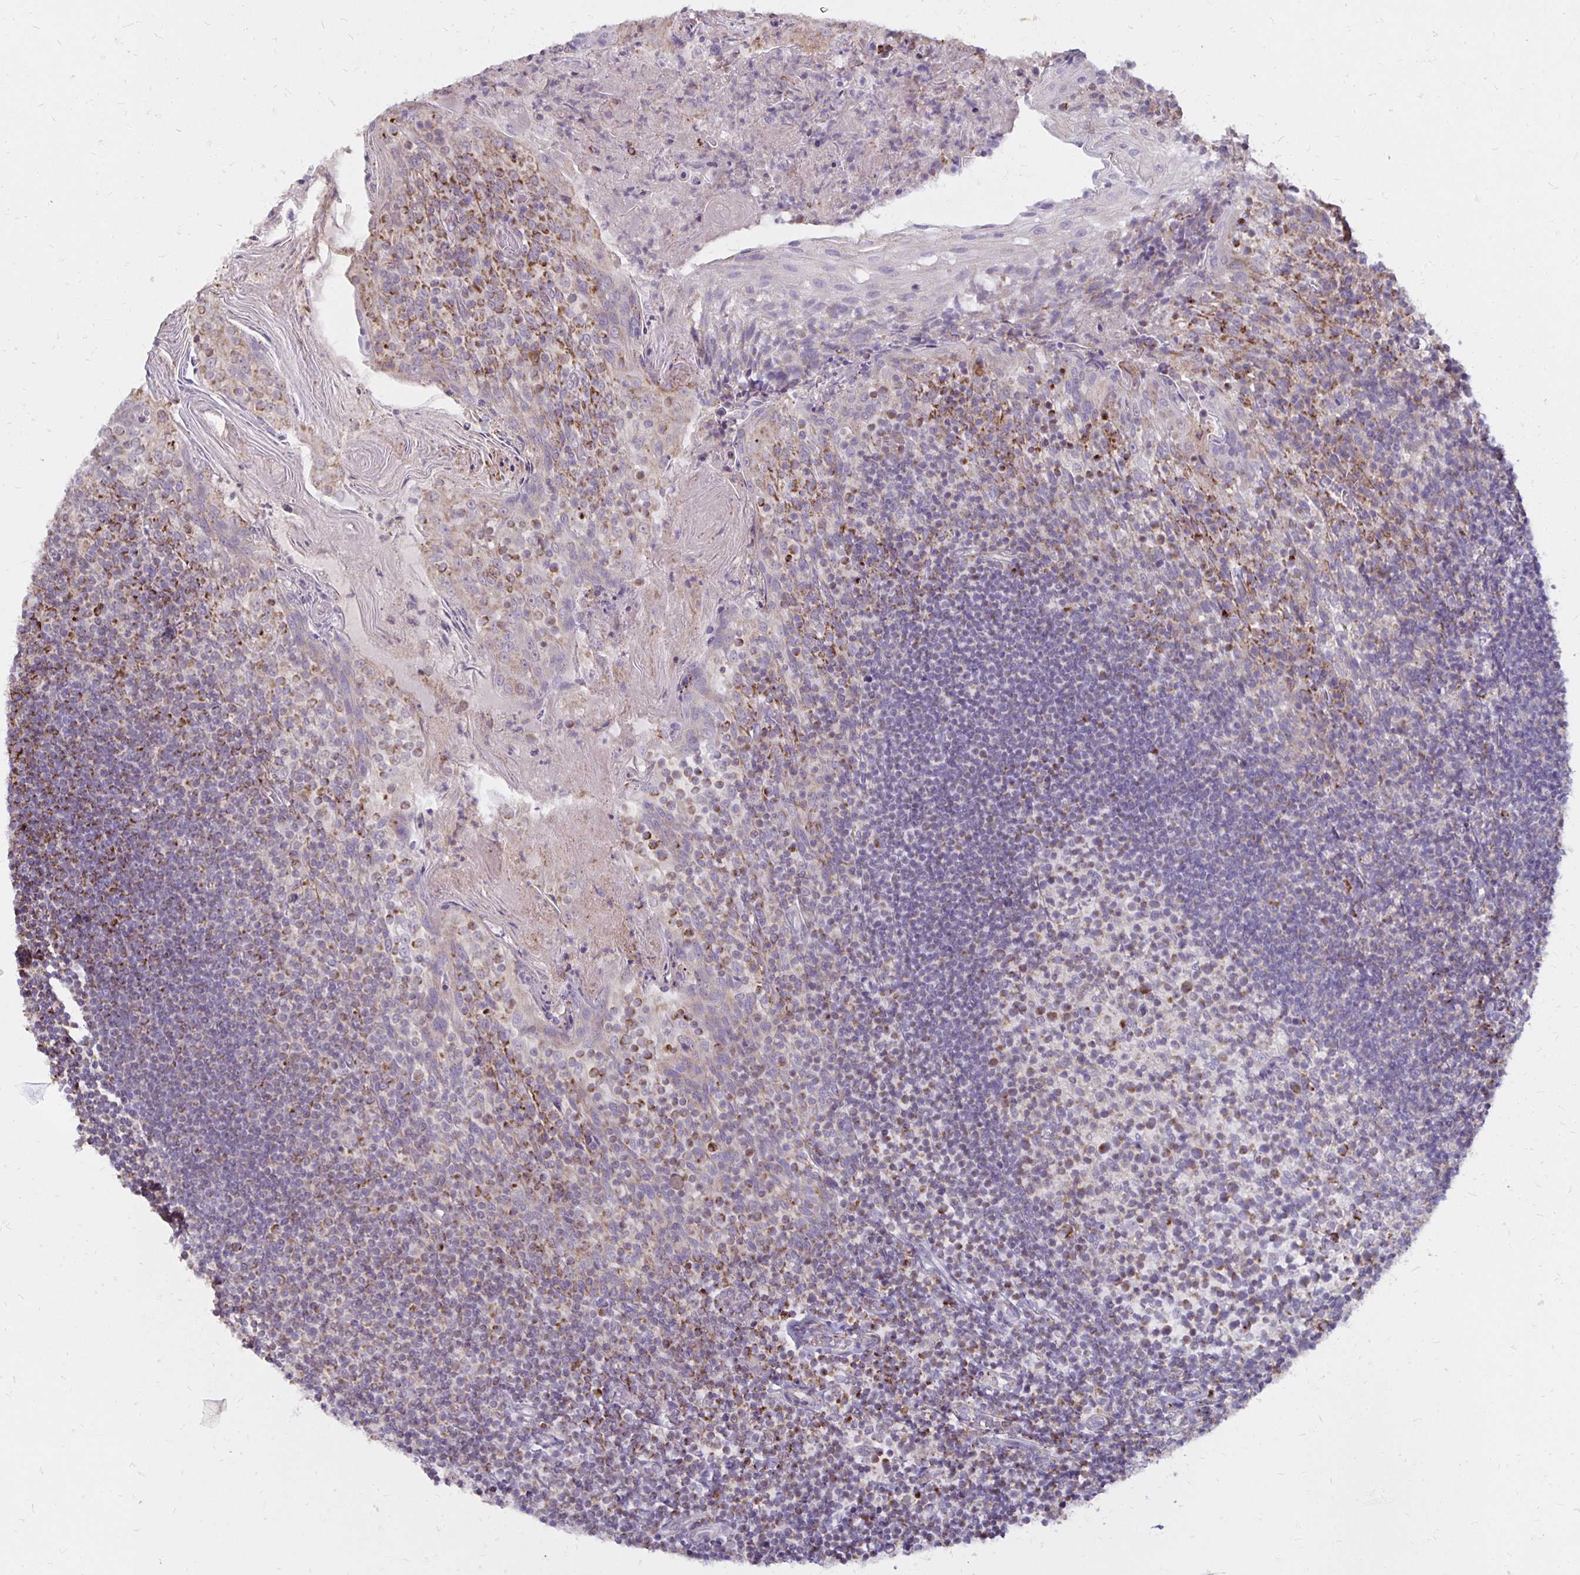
{"staining": {"intensity": "moderate", "quantity": "25%-75%", "location": "cytoplasmic/membranous"}, "tissue": "tonsil", "cell_type": "Germinal center cells", "image_type": "normal", "snomed": [{"axis": "morphology", "description": "Normal tissue, NOS"}, {"axis": "topography", "description": "Tonsil"}], "caption": "Immunohistochemistry (DAB) staining of unremarkable human tonsil reveals moderate cytoplasmic/membranous protein staining in about 25%-75% of germinal center cells.", "gene": "IER3", "patient": {"sex": "female", "age": 10}}